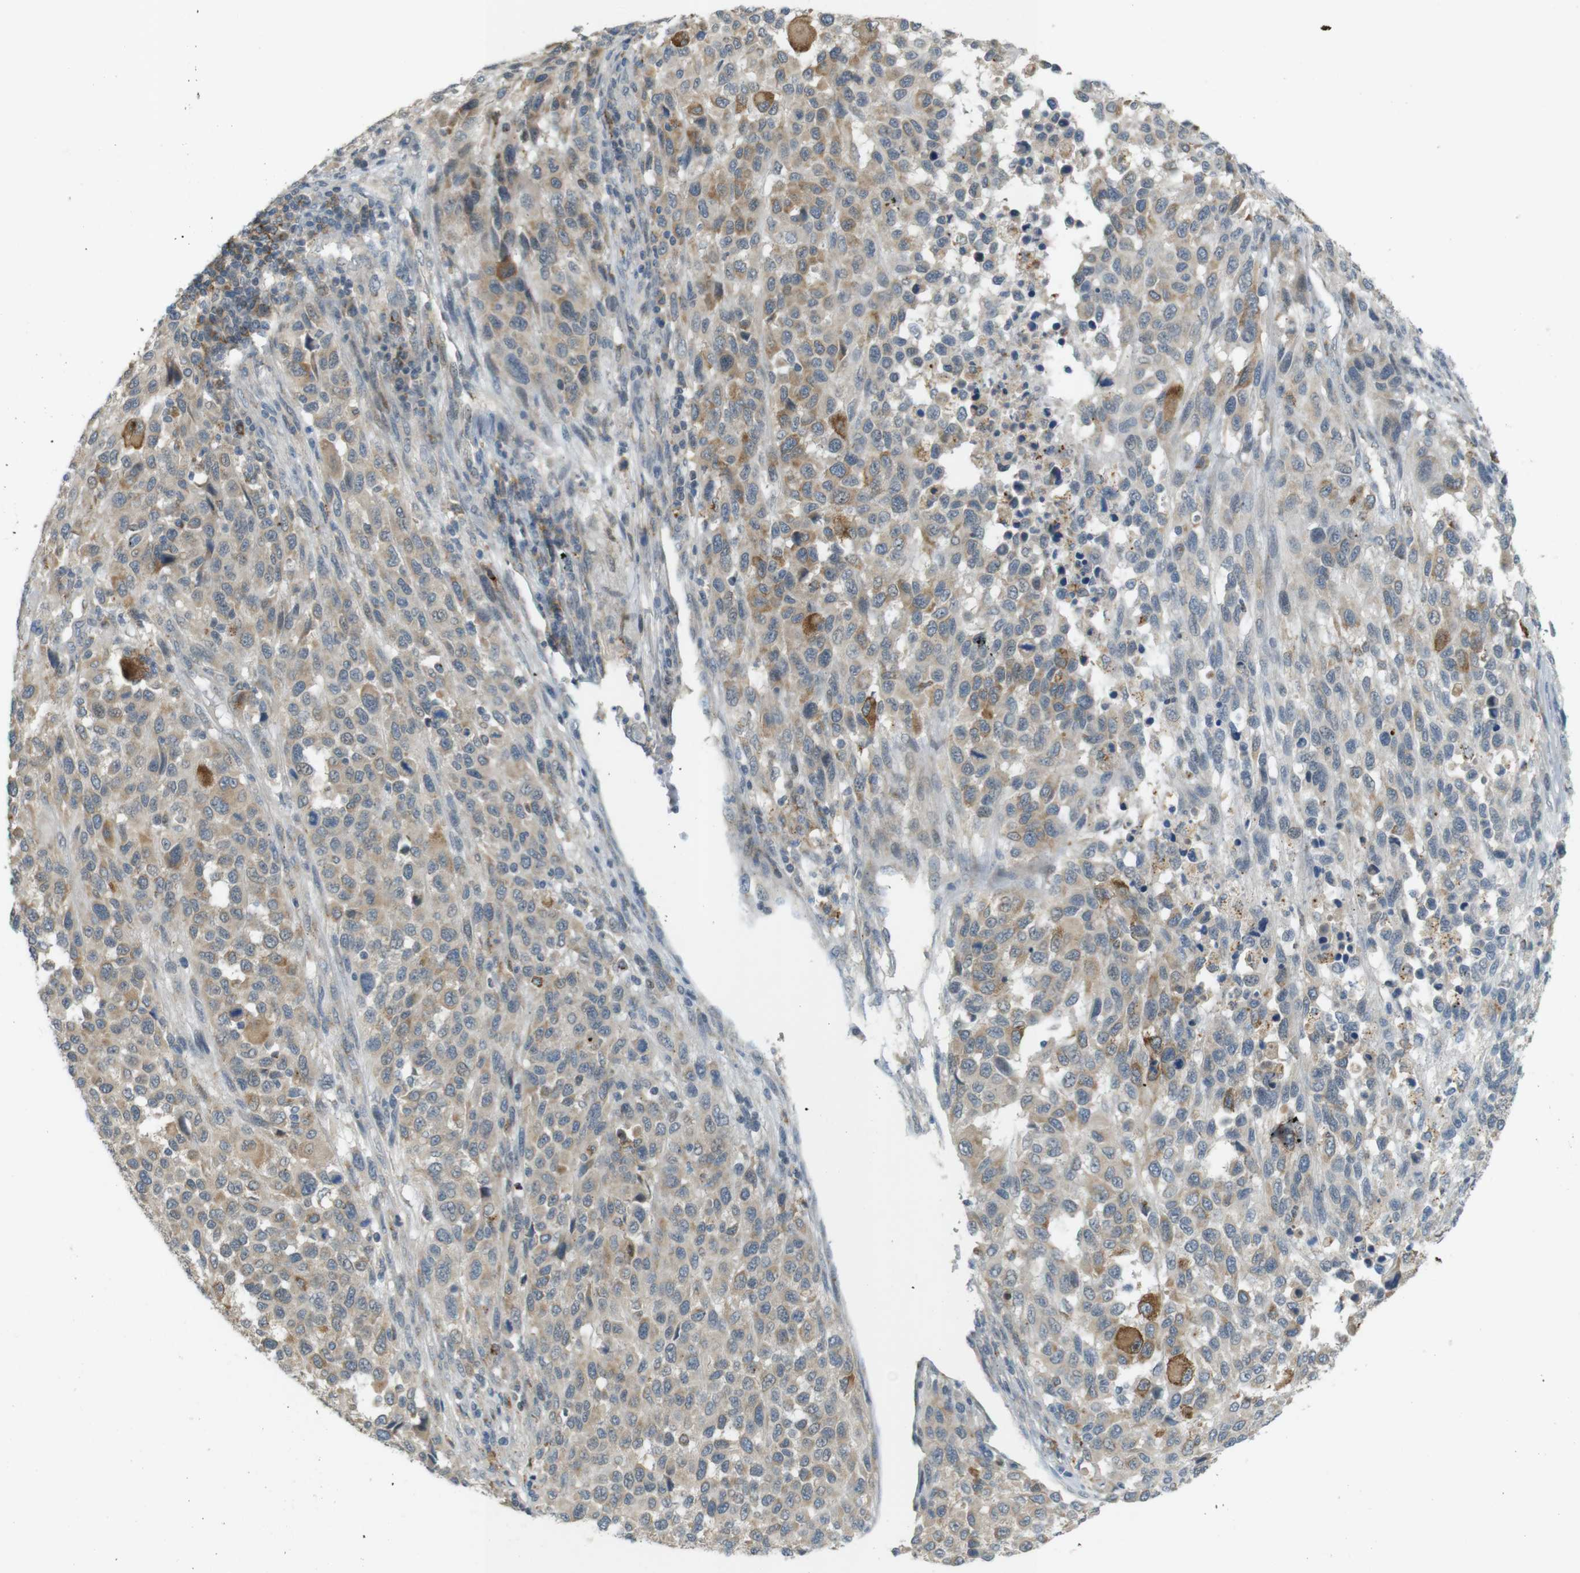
{"staining": {"intensity": "moderate", "quantity": "25%-75%", "location": "cytoplasmic/membranous"}, "tissue": "melanoma", "cell_type": "Tumor cells", "image_type": "cancer", "snomed": [{"axis": "morphology", "description": "Malignant melanoma, Metastatic site"}, {"axis": "topography", "description": "Lymph node"}], "caption": "The image demonstrates immunohistochemical staining of melanoma. There is moderate cytoplasmic/membranous positivity is appreciated in about 25%-75% of tumor cells.", "gene": "UGT8", "patient": {"sex": "male", "age": 61}}